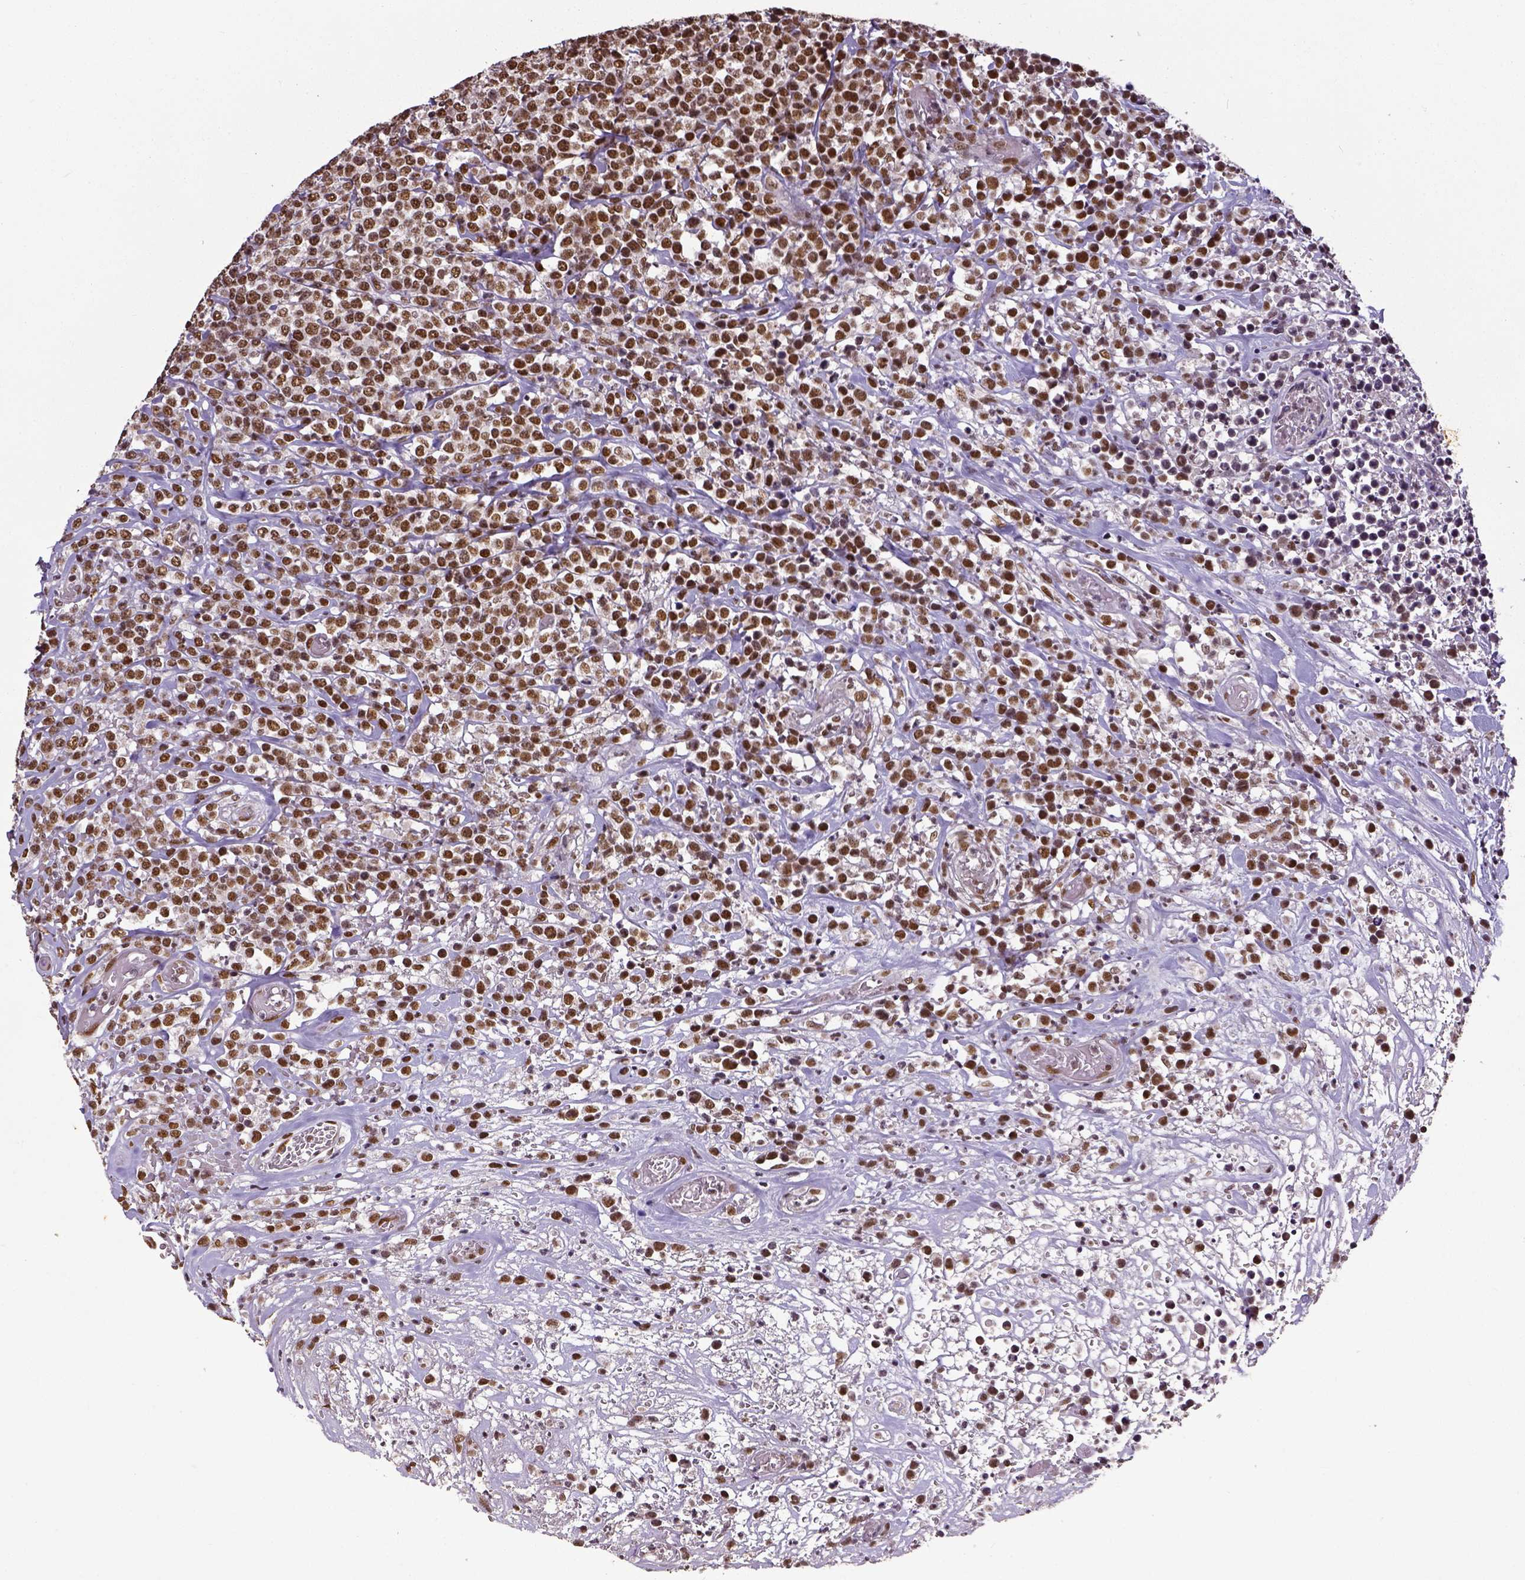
{"staining": {"intensity": "strong", "quantity": "25%-75%", "location": "nuclear"}, "tissue": "lymphoma", "cell_type": "Tumor cells", "image_type": "cancer", "snomed": [{"axis": "morphology", "description": "Malignant lymphoma, non-Hodgkin's type, High grade"}, {"axis": "topography", "description": "Soft tissue"}], "caption": "The micrograph demonstrates a brown stain indicating the presence of a protein in the nuclear of tumor cells in malignant lymphoma, non-Hodgkin's type (high-grade).", "gene": "ATRX", "patient": {"sex": "female", "age": 56}}